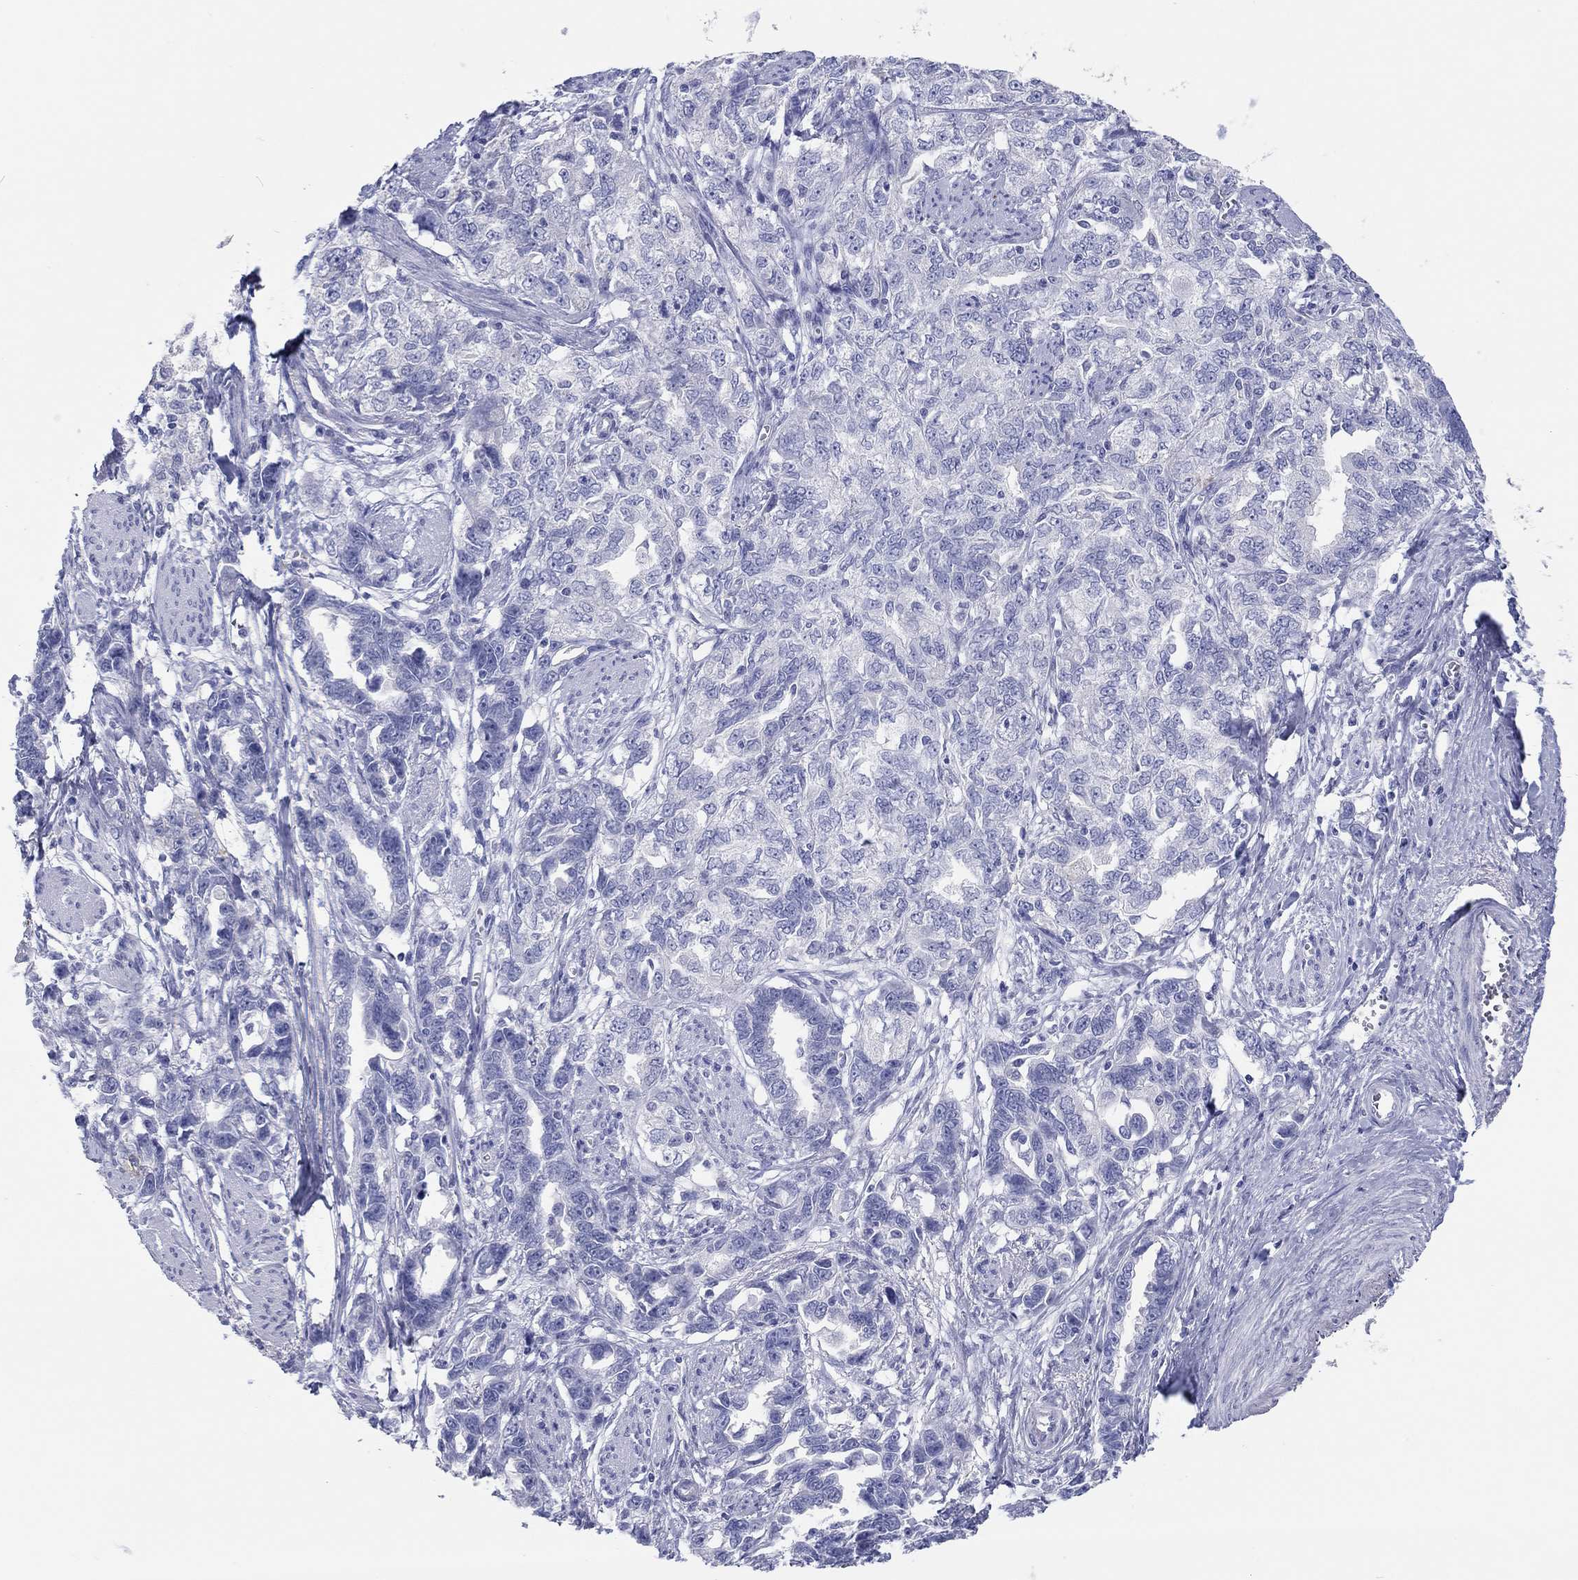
{"staining": {"intensity": "negative", "quantity": "none", "location": "none"}, "tissue": "ovarian cancer", "cell_type": "Tumor cells", "image_type": "cancer", "snomed": [{"axis": "morphology", "description": "Cystadenocarcinoma, serous, NOS"}, {"axis": "topography", "description": "Ovary"}], "caption": "This histopathology image is of ovarian serous cystadenocarcinoma stained with immunohistochemistry to label a protein in brown with the nuclei are counter-stained blue. There is no expression in tumor cells. Brightfield microscopy of immunohistochemistry (IHC) stained with DAB (brown) and hematoxylin (blue), captured at high magnification.", "gene": "ERICH3", "patient": {"sex": "female", "age": 51}}